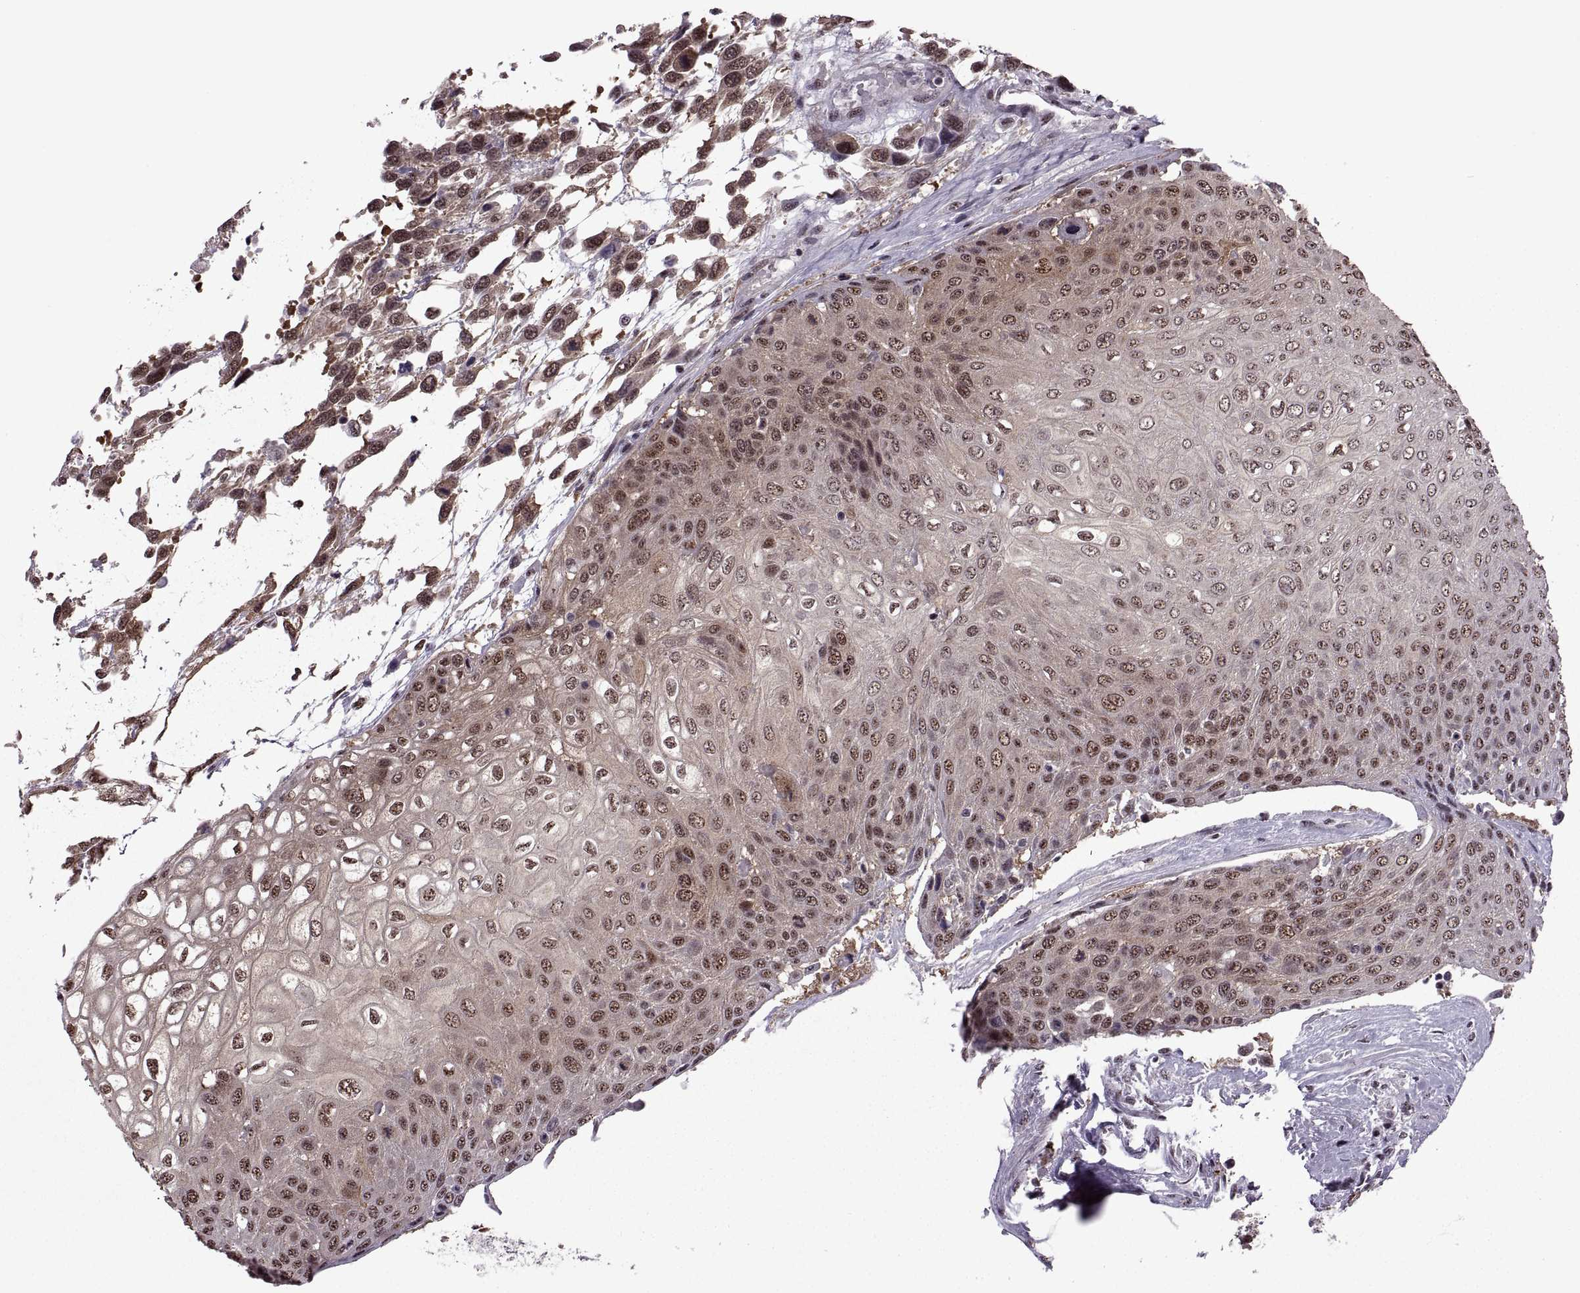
{"staining": {"intensity": "weak", "quantity": ">75%", "location": "cytoplasmic/membranous,nuclear"}, "tissue": "urothelial cancer", "cell_type": "Tumor cells", "image_type": "cancer", "snomed": [{"axis": "morphology", "description": "Urothelial carcinoma, High grade"}, {"axis": "topography", "description": "Urinary bladder"}], "caption": "Immunohistochemical staining of human urothelial cancer exhibits weak cytoplasmic/membranous and nuclear protein expression in about >75% of tumor cells.", "gene": "MAGEA4", "patient": {"sex": "female", "age": 70}}